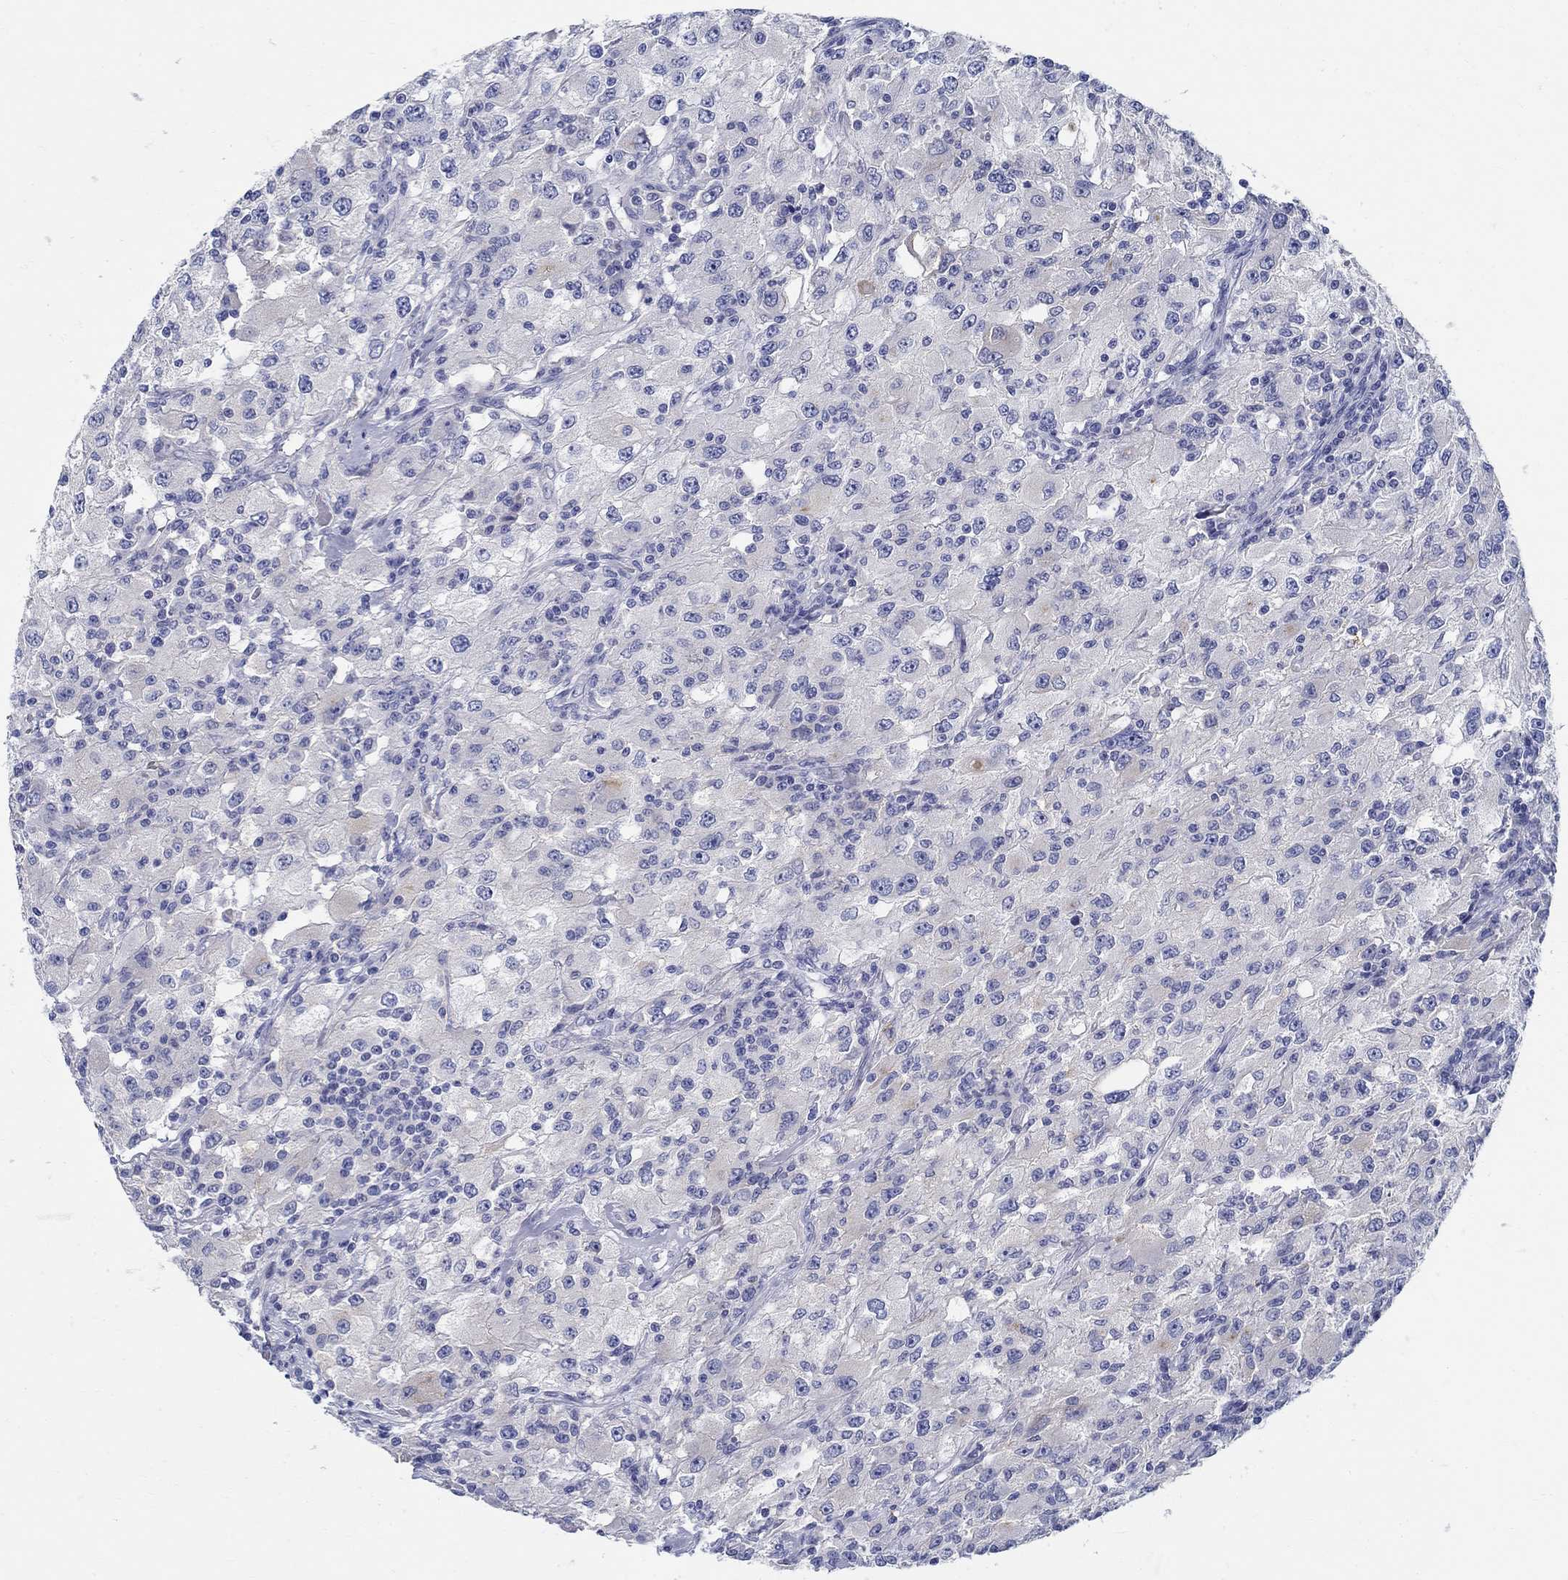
{"staining": {"intensity": "negative", "quantity": "none", "location": "none"}, "tissue": "renal cancer", "cell_type": "Tumor cells", "image_type": "cancer", "snomed": [{"axis": "morphology", "description": "Adenocarcinoma, NOS"}, {"axis": "topography", "description": "Kidney"}], "caption": "Tumor cells show no significant protein expression in renal cancer (adenocarcinoma).", "gene": "CRYGD", "patient": {"sex": "female", "age": 67}}